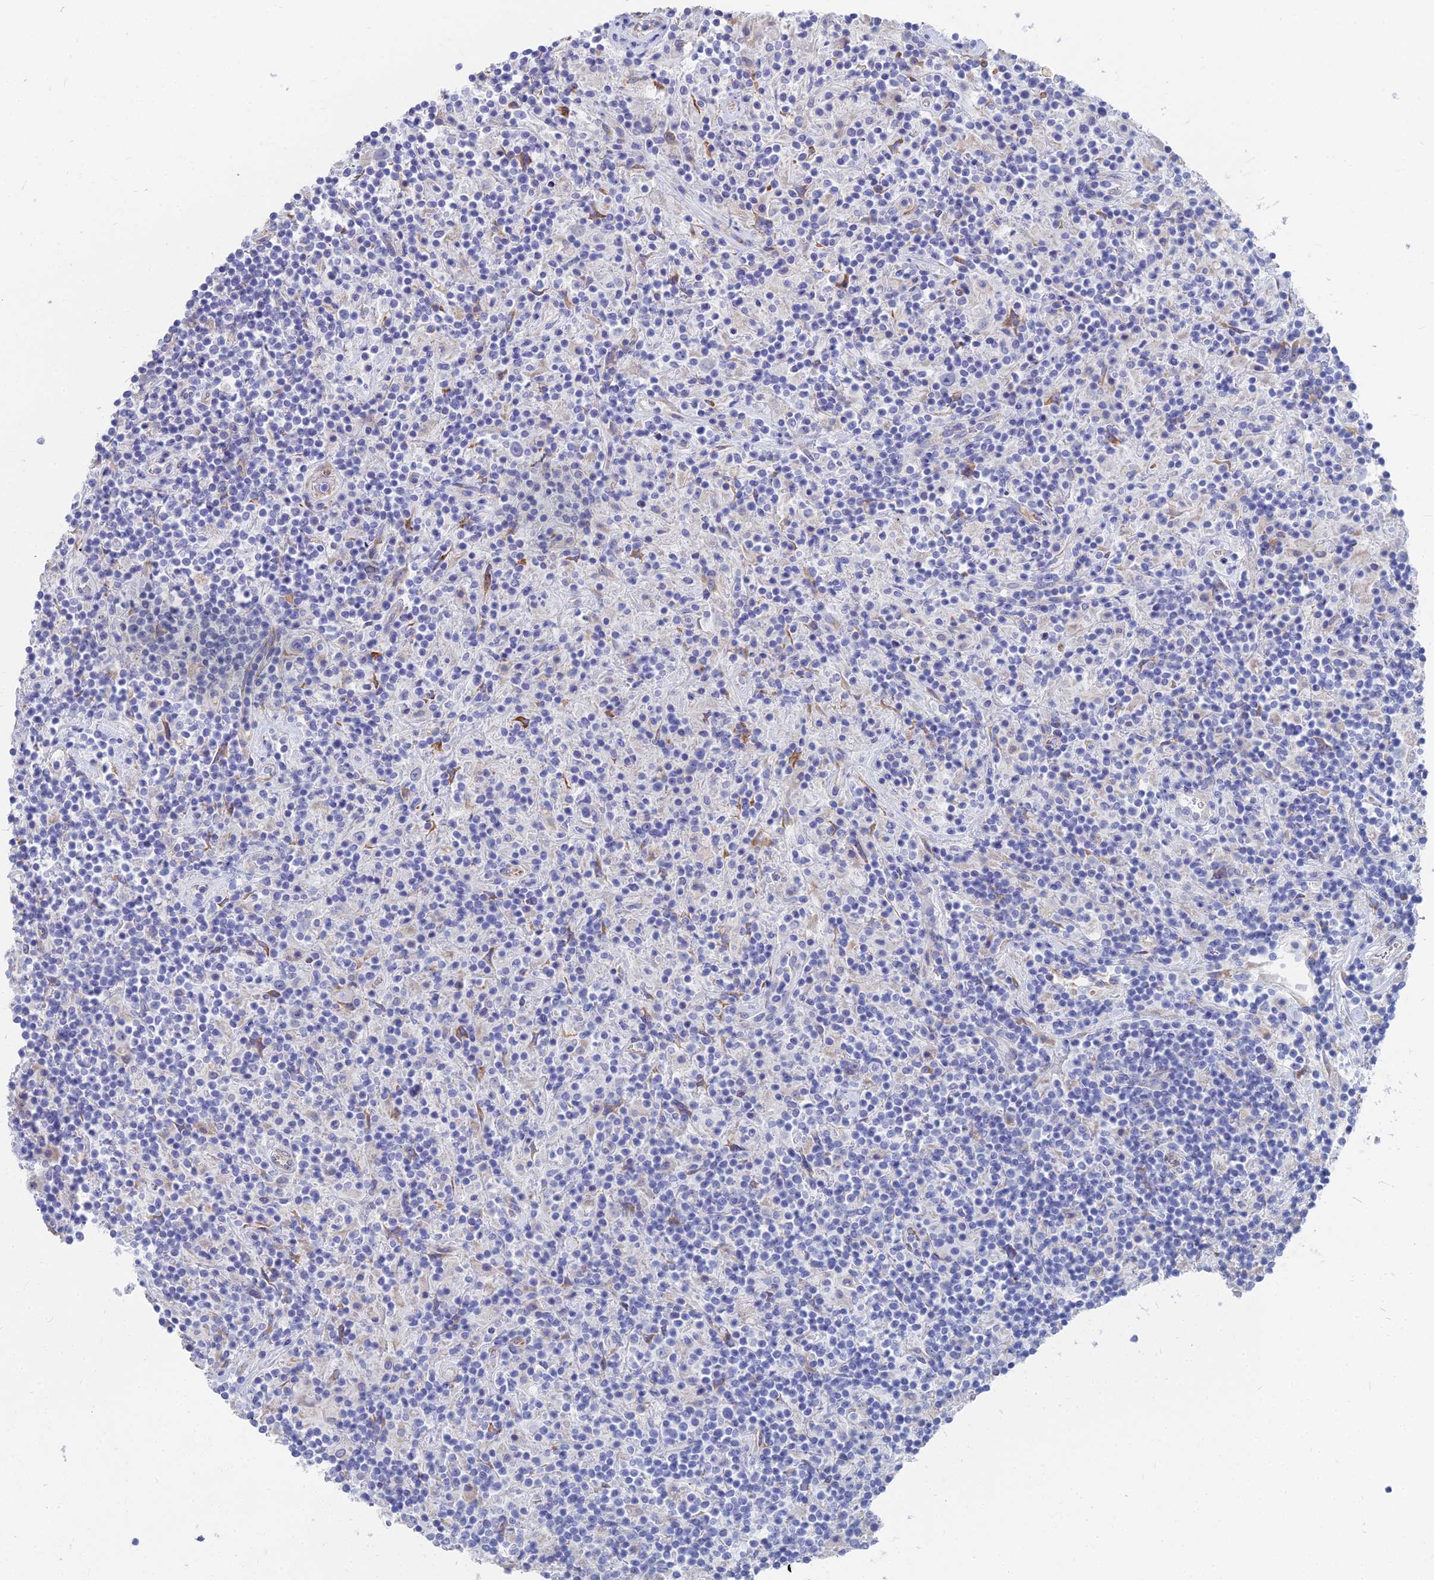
{"staining": {"intensity": "negative", "quantity": "none", "location": "none"}, "tissue": "lymphoma", "cell_type": "Tumor cells", "image_type": "cancer", "snomed": [{"axis": "morphology", "description": "Hodgkin's disease, NOS"}, {"axis": "topography", "description": "Lymph node"}], "caption": "Immunohistochemical staining of human Hodgkin's disease reveals no significant positivity in tumor cells.", "gene": "TNNT3", "patient": {"sex": "male", "age": 70}}